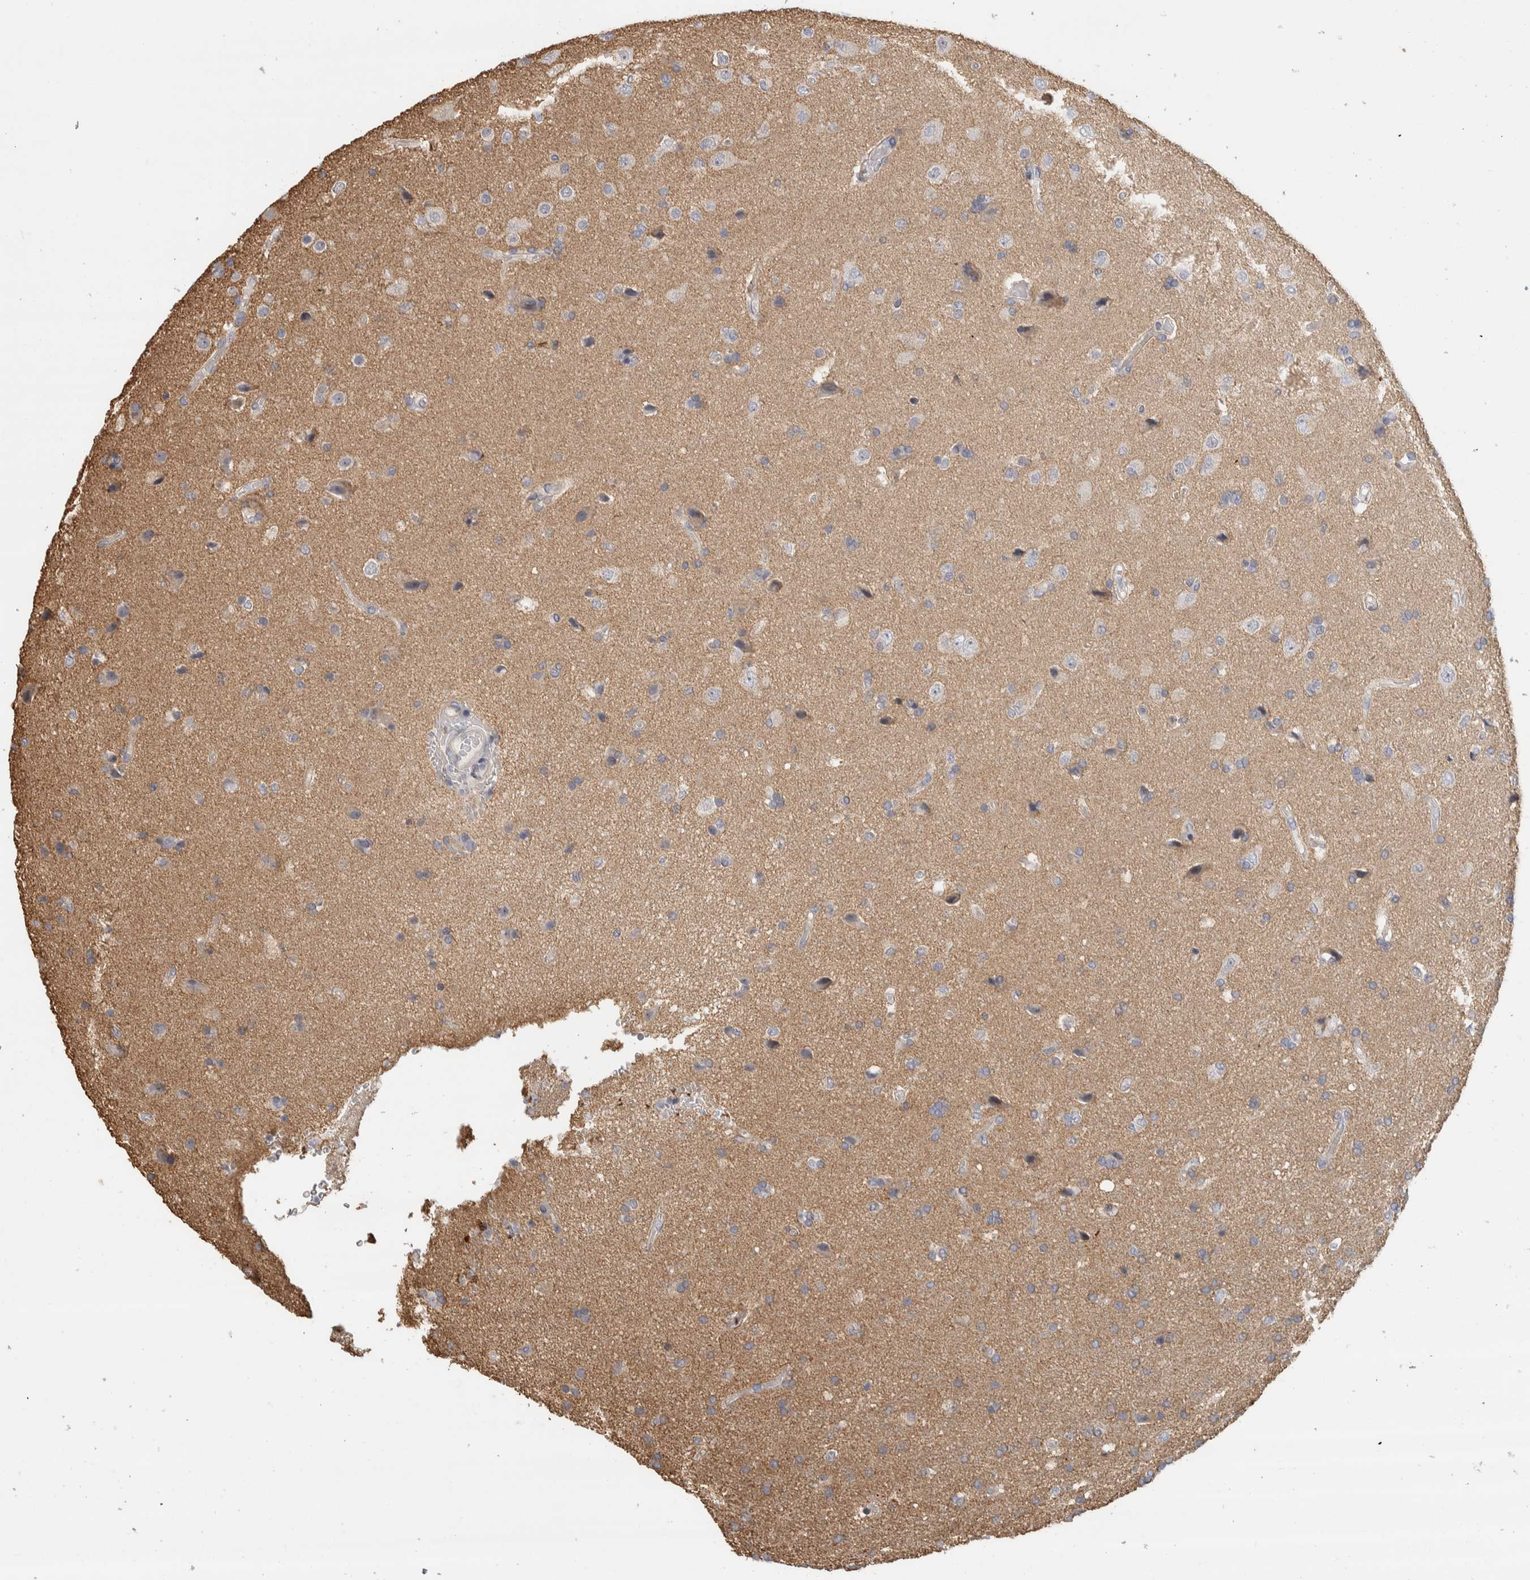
{"staining": {"intensity": "weak", "quantity": "<25%", "location": "cytoplasmic/membranous"}, "tissue": "glioma", "cell_type": "Tumor cells", "image_type": "cancer", "snomed": [{"axis": "morphology", "description": "Glioma, malignant, High grade"}, {"axis": "topography", "description": "Brain"}], "caption": "IHC micrograph of human malignant high-grade glioma stained for a protein (brown), which shows no positivity in tumor cells.", "gene": "DCXR", "patient": {"sex": "male", "age": 72}}